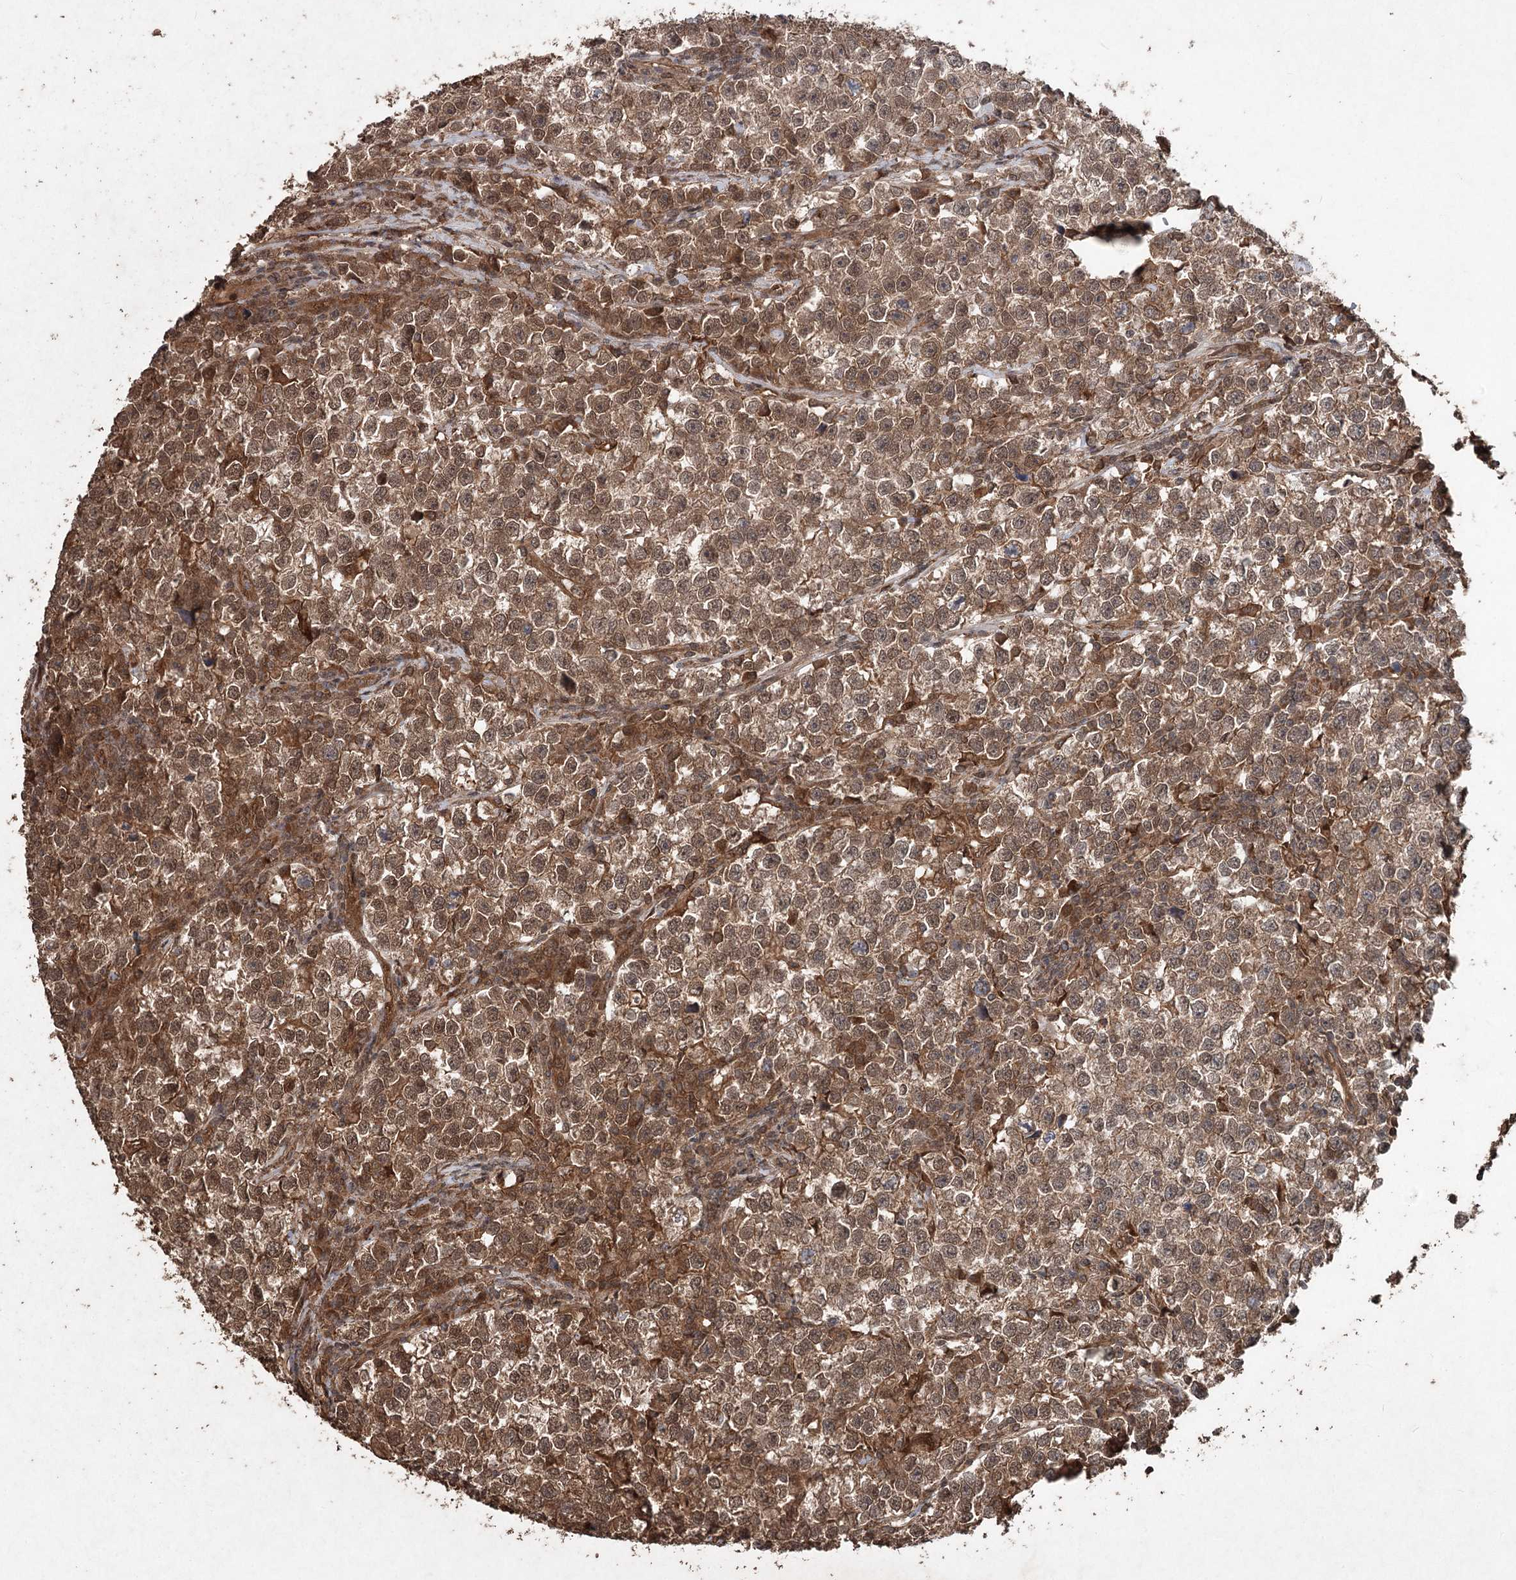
{"staining": {"intensity": "moderate", "quantity": ">75%", "location": "cytoplasmic/membranous,nuclear"}, "tissue": "testis cancer", "cell_type": "Tumor cells", "image_type": "cancer", "snomed": [{"axis": "morphology", "description": "Normal tissue, NOS"}, {"axis": "morphology", "description": "Seminoma, NOS"}, {"axis": "topography", "description": "Testis"}], "caption": "A brown stain highlights moderate cytoplasmic/membranous and nuclear expression of a protein in testis cancer (seminoma) tumor cells.", "gene": "FBXO7", "patient": {"sex": "male", "age": 43}}